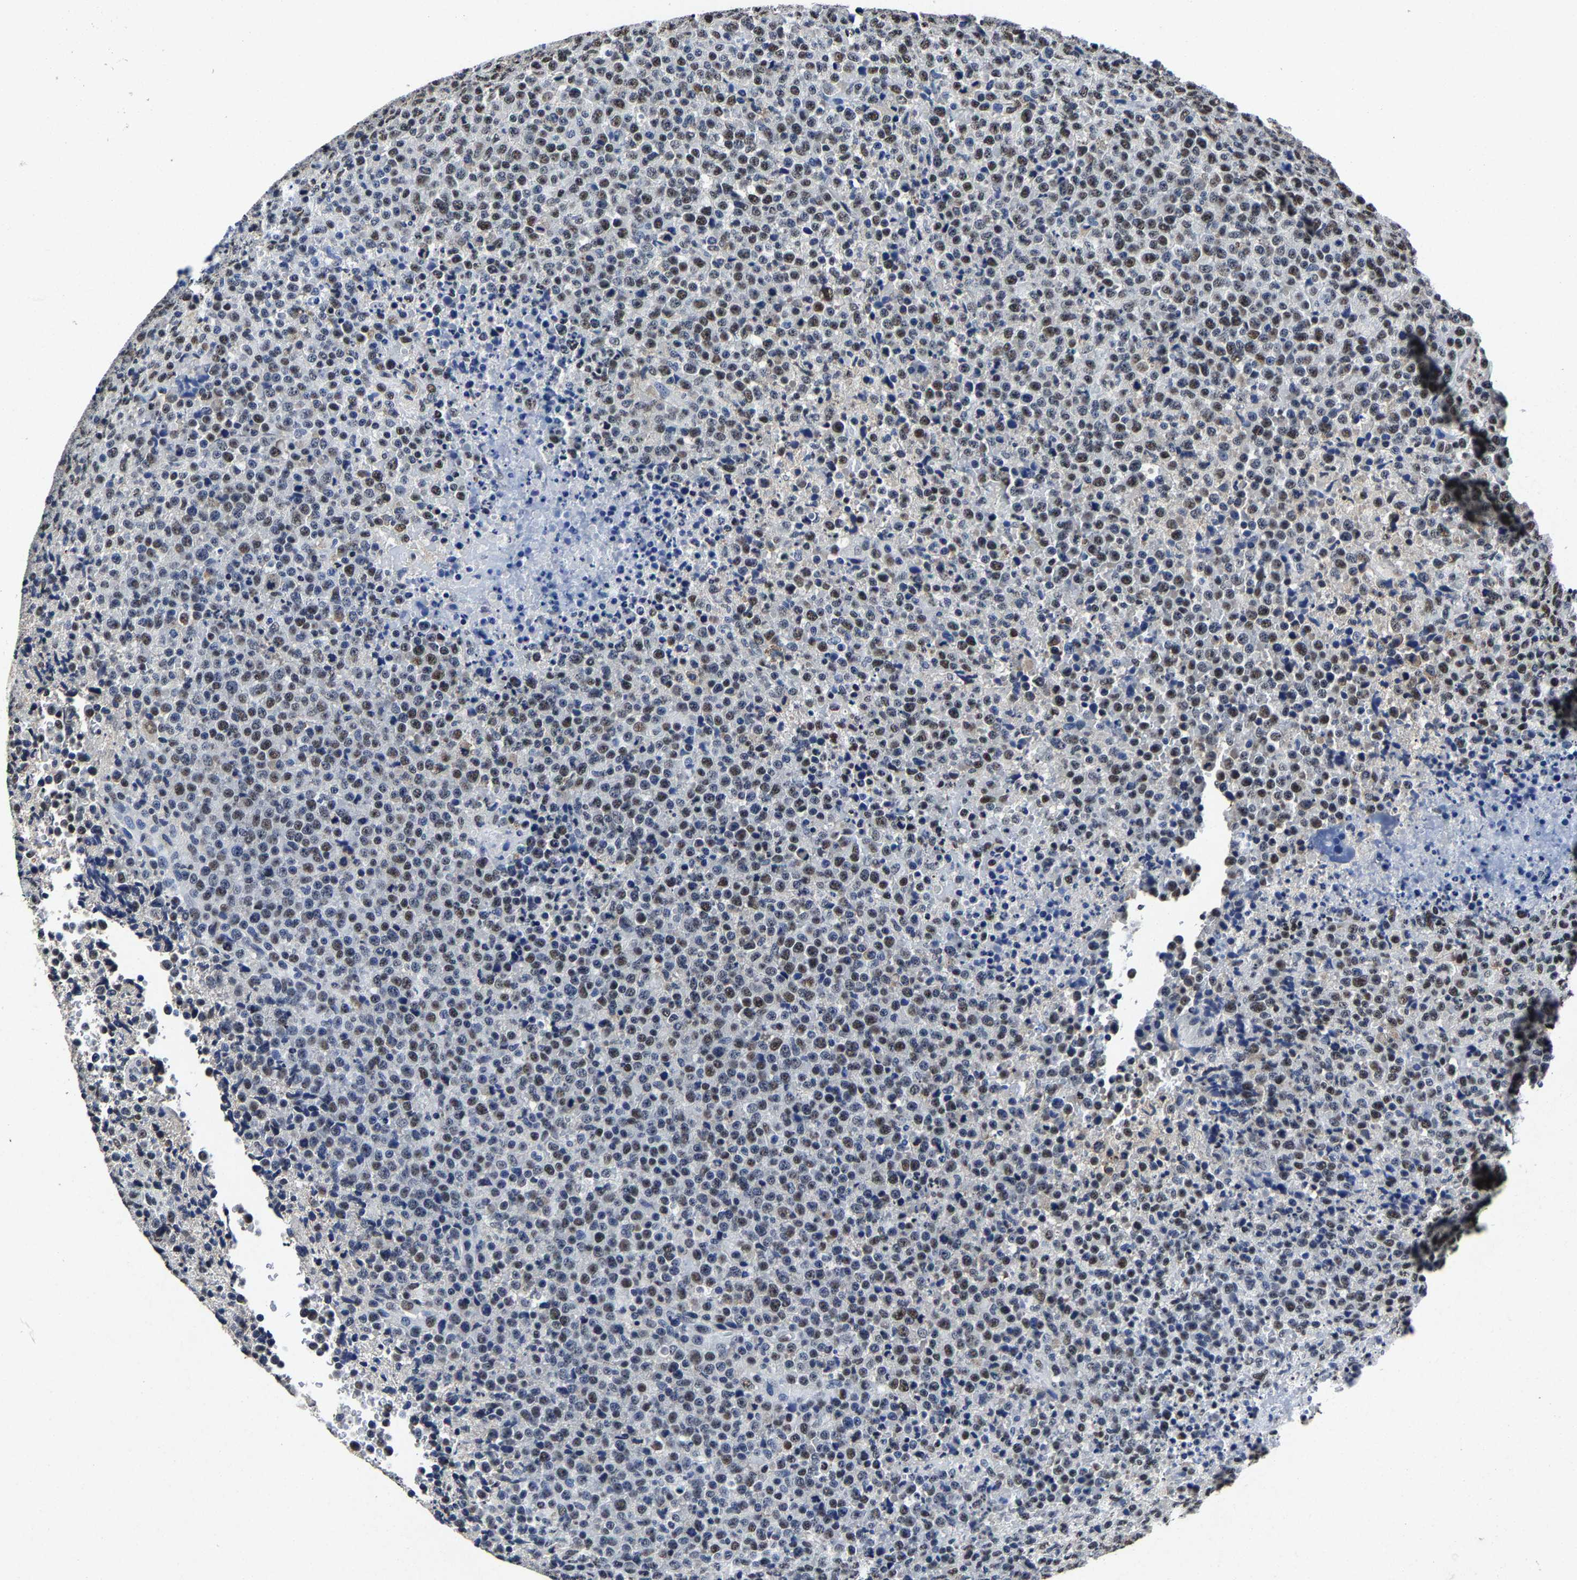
{"staining": {"intensity": "moderate", "quantity": ">75%", "location": "nuclear"}, "tissue": "lymphoma", "cell_type": "Tumor cells", "image_type": "cancer", "snomed": [{"axis": "morphology", "description": "Malignant lymphoma, non-Hodgkin's type, High grade"}, {"axis": "topography", "description": "Lymph node"}], "caption": "A brown stain shows moderate nuclear expression of a protein in high-grade malignant lymphoma, non-Hodgkin's type tumor cells.", "gene": "RBM45", "patient": {"sex": "male", "age": 13}}